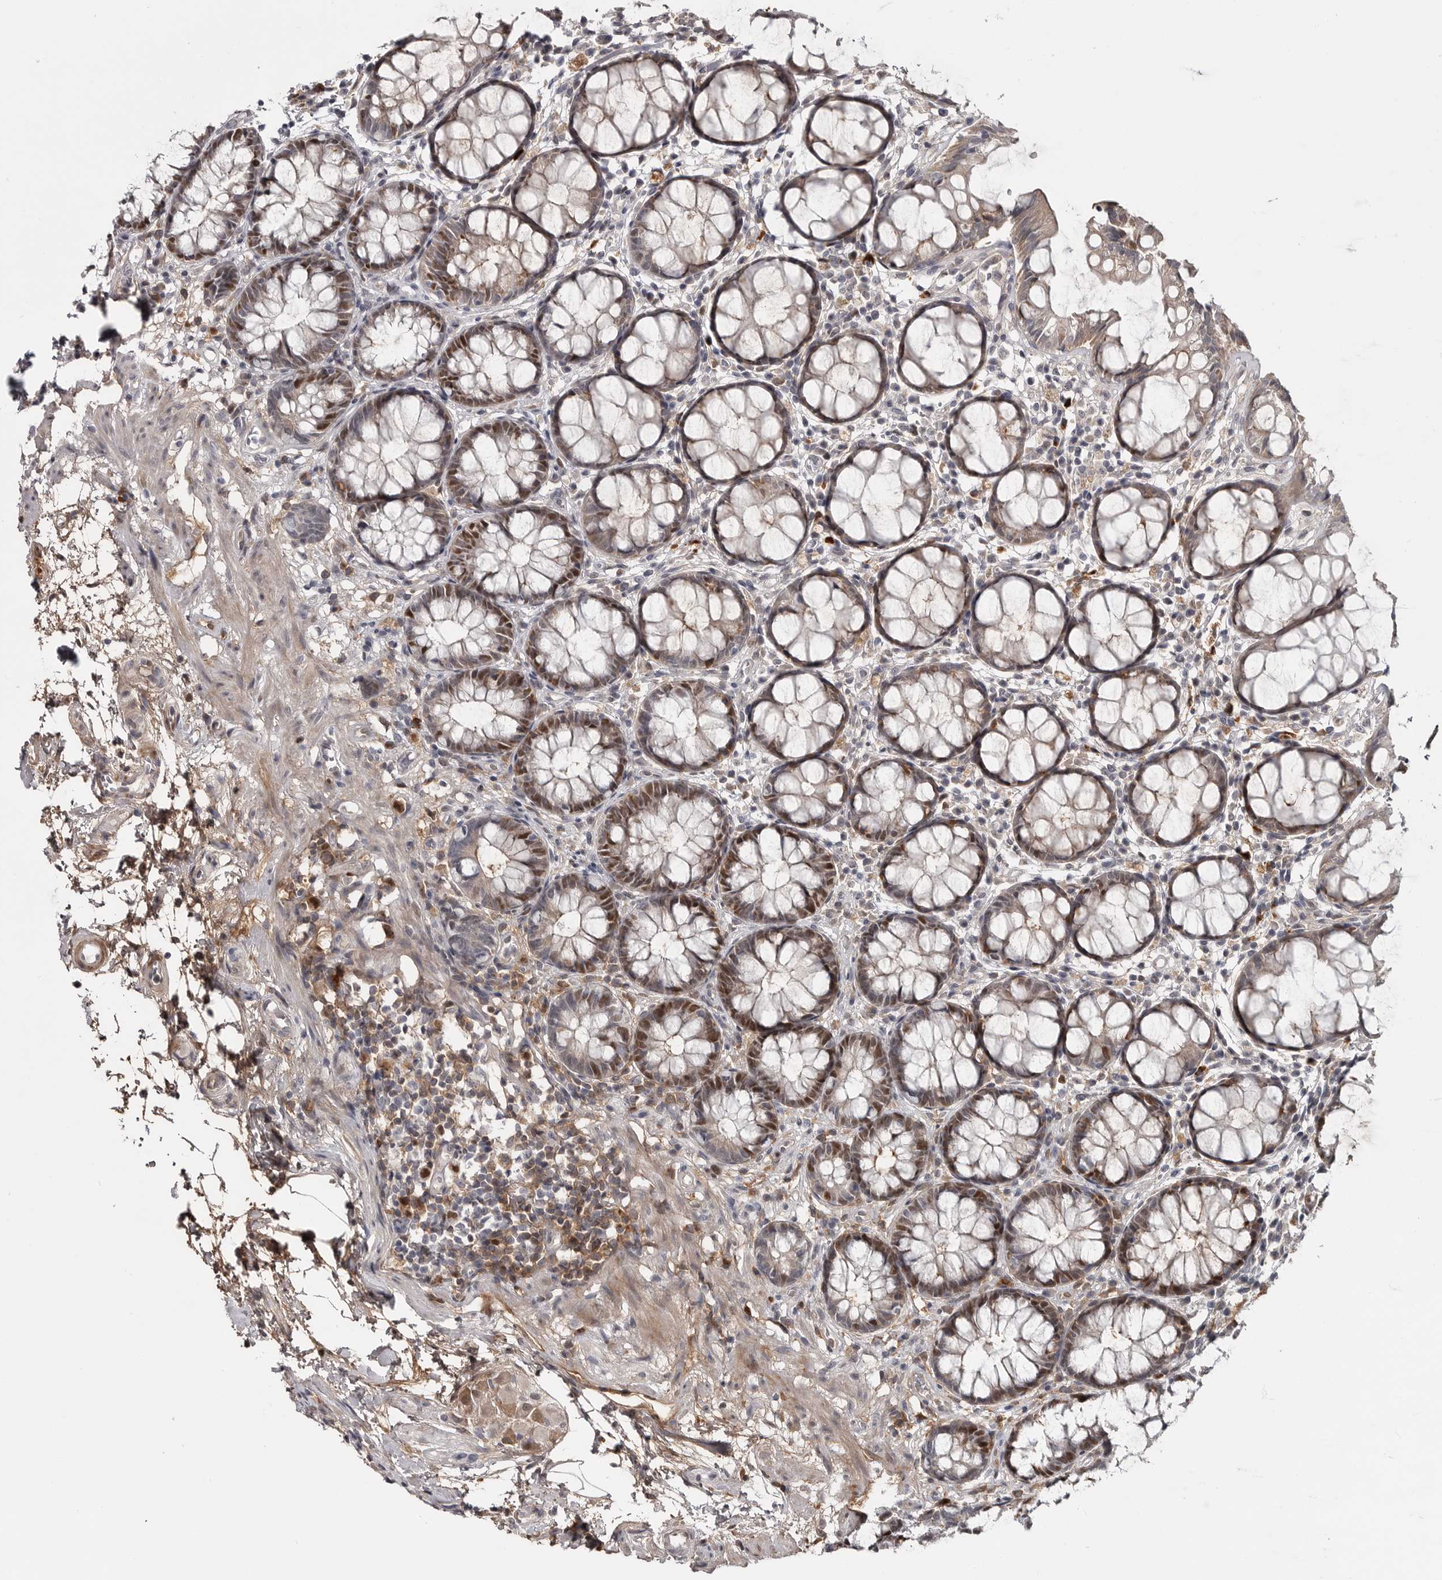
{"staining": {"intensity": "moderate", "quantity": ">75%", "location": "cytoplasmic/membranous,nuclear"}, "tissue": "rectum", "cell_type": "Glandular cells", "image_type": "normal", "snomed": [{"axis": "morphology", "description": "Normal tissue, NOS"}, {"axis": "topography", "description": "Rectum"}], "caption": "Protein expression analysis of benign rectum exhibits moderate cytoplasmic/membranous,nuclear expression in approximately >75% of glandular cells.", "gene": "ZNF277", "patient": {"sex": "male", "age": 64}}